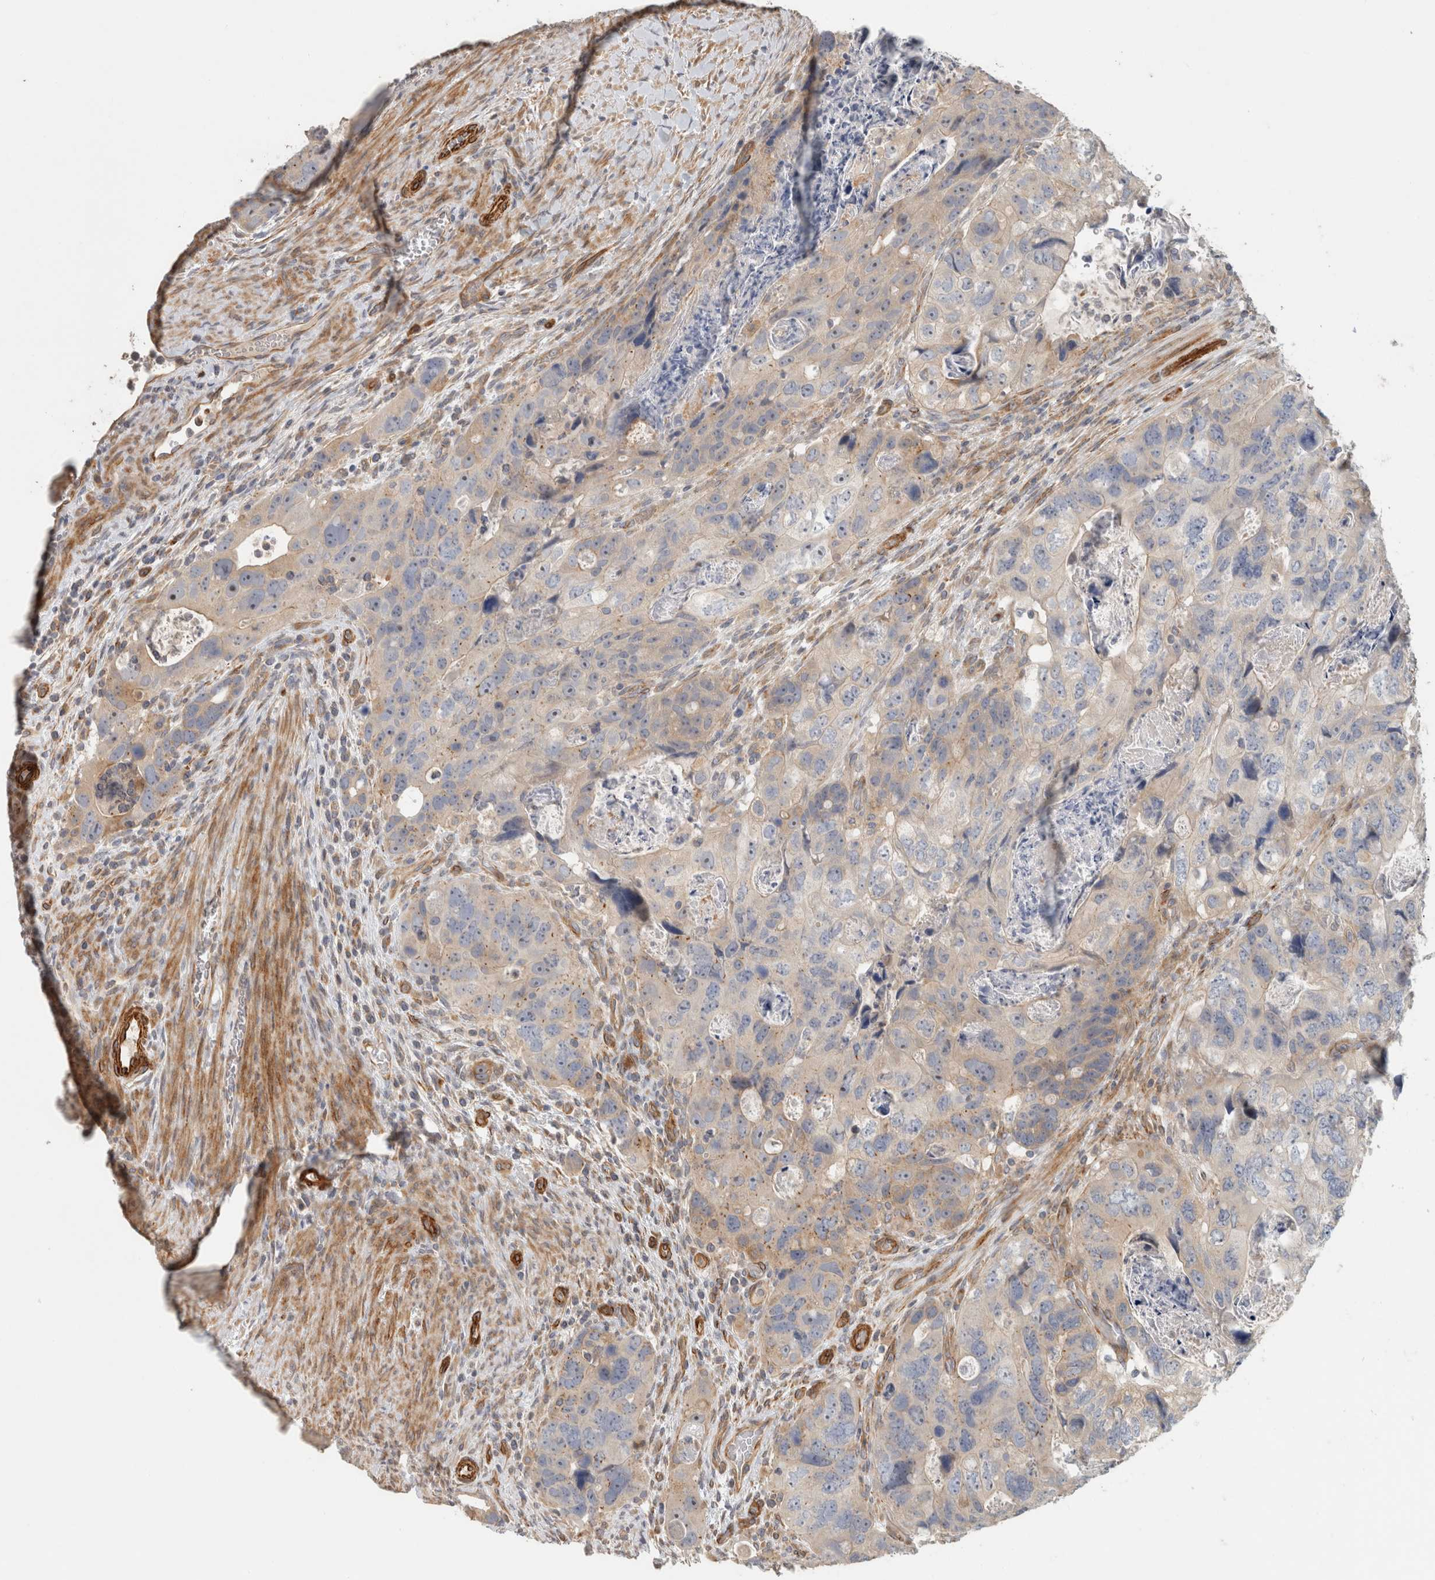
{"staining": {"intensity": "weak", "quantity": "<25%", "location": "cytoplasmic/membranous"}, "tissue": "colorectal cancer", "cell_type": "Tumor cells", "image_type": "cancer", "snomed": [{"axis": "morphology", "description": "Adenocarcinoma, NOS"}, {"axis": "topography", "description": "Rectum"}], "caption": "An immunohistochemistry image of adenocarcinoma (colorectal) is shown. There is no staining in tumor cells of adenocarcinoma (colorectal).", "gene": "SIPA1L2", "patient": {"sex": "male", "age": 59}}